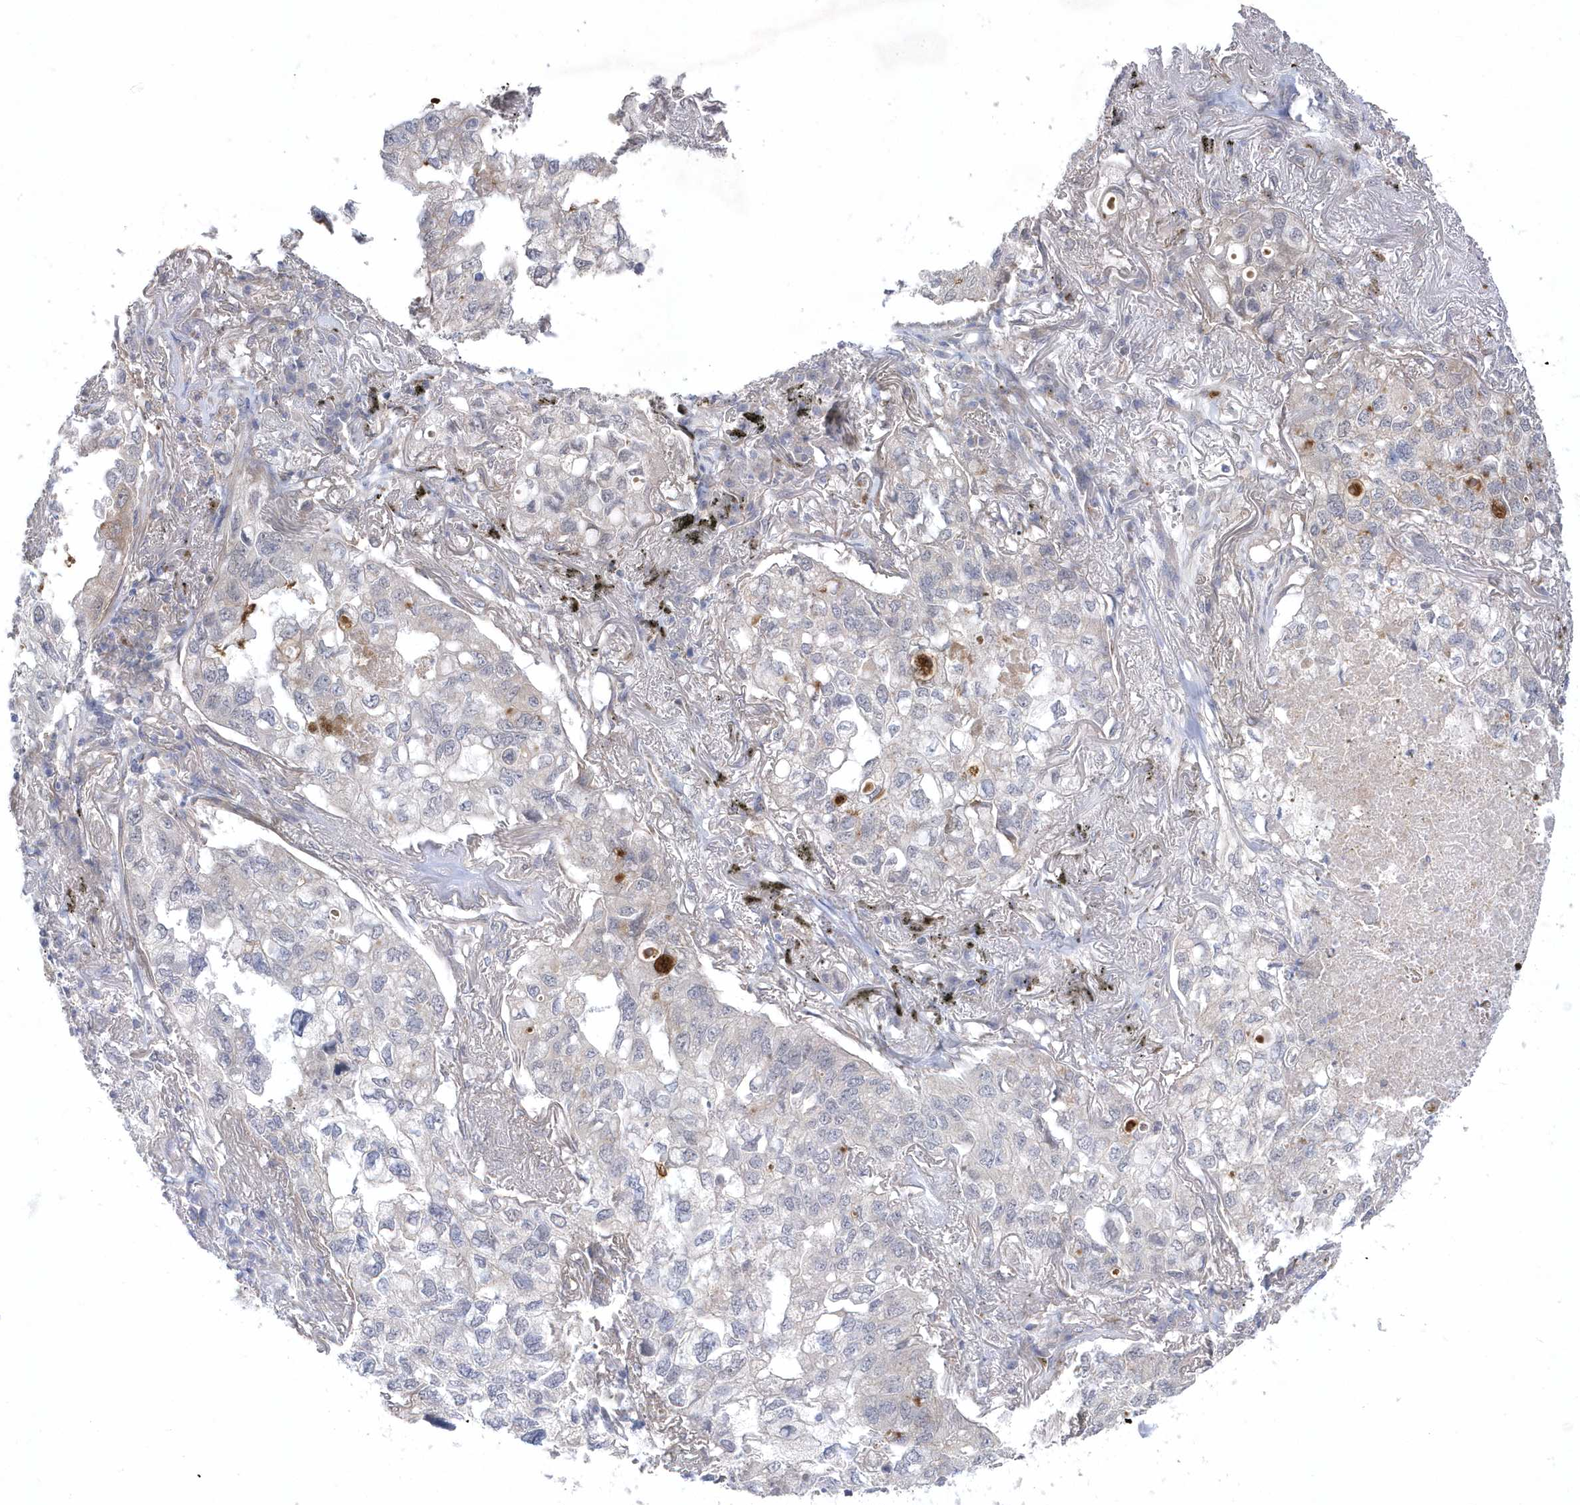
{"staining": {"intensity": "negative", "quantity": "none", "location": "none"}, "tissue": "lung cancer", "cell_type": "Tumor cells", "image_type": "cancer", "snomed": [{"axis": "morphology", "description": "Adenocarcinoma, NOS"}, {"axis": "topography", "description": "Lung"}], "caption": "A micrograph of adenocarcinoma (lung) stained for a protein shows no brown staining in tumor cells.", "gene": "ANAPC1", "patient": {"sex": "male", "age": 65}}